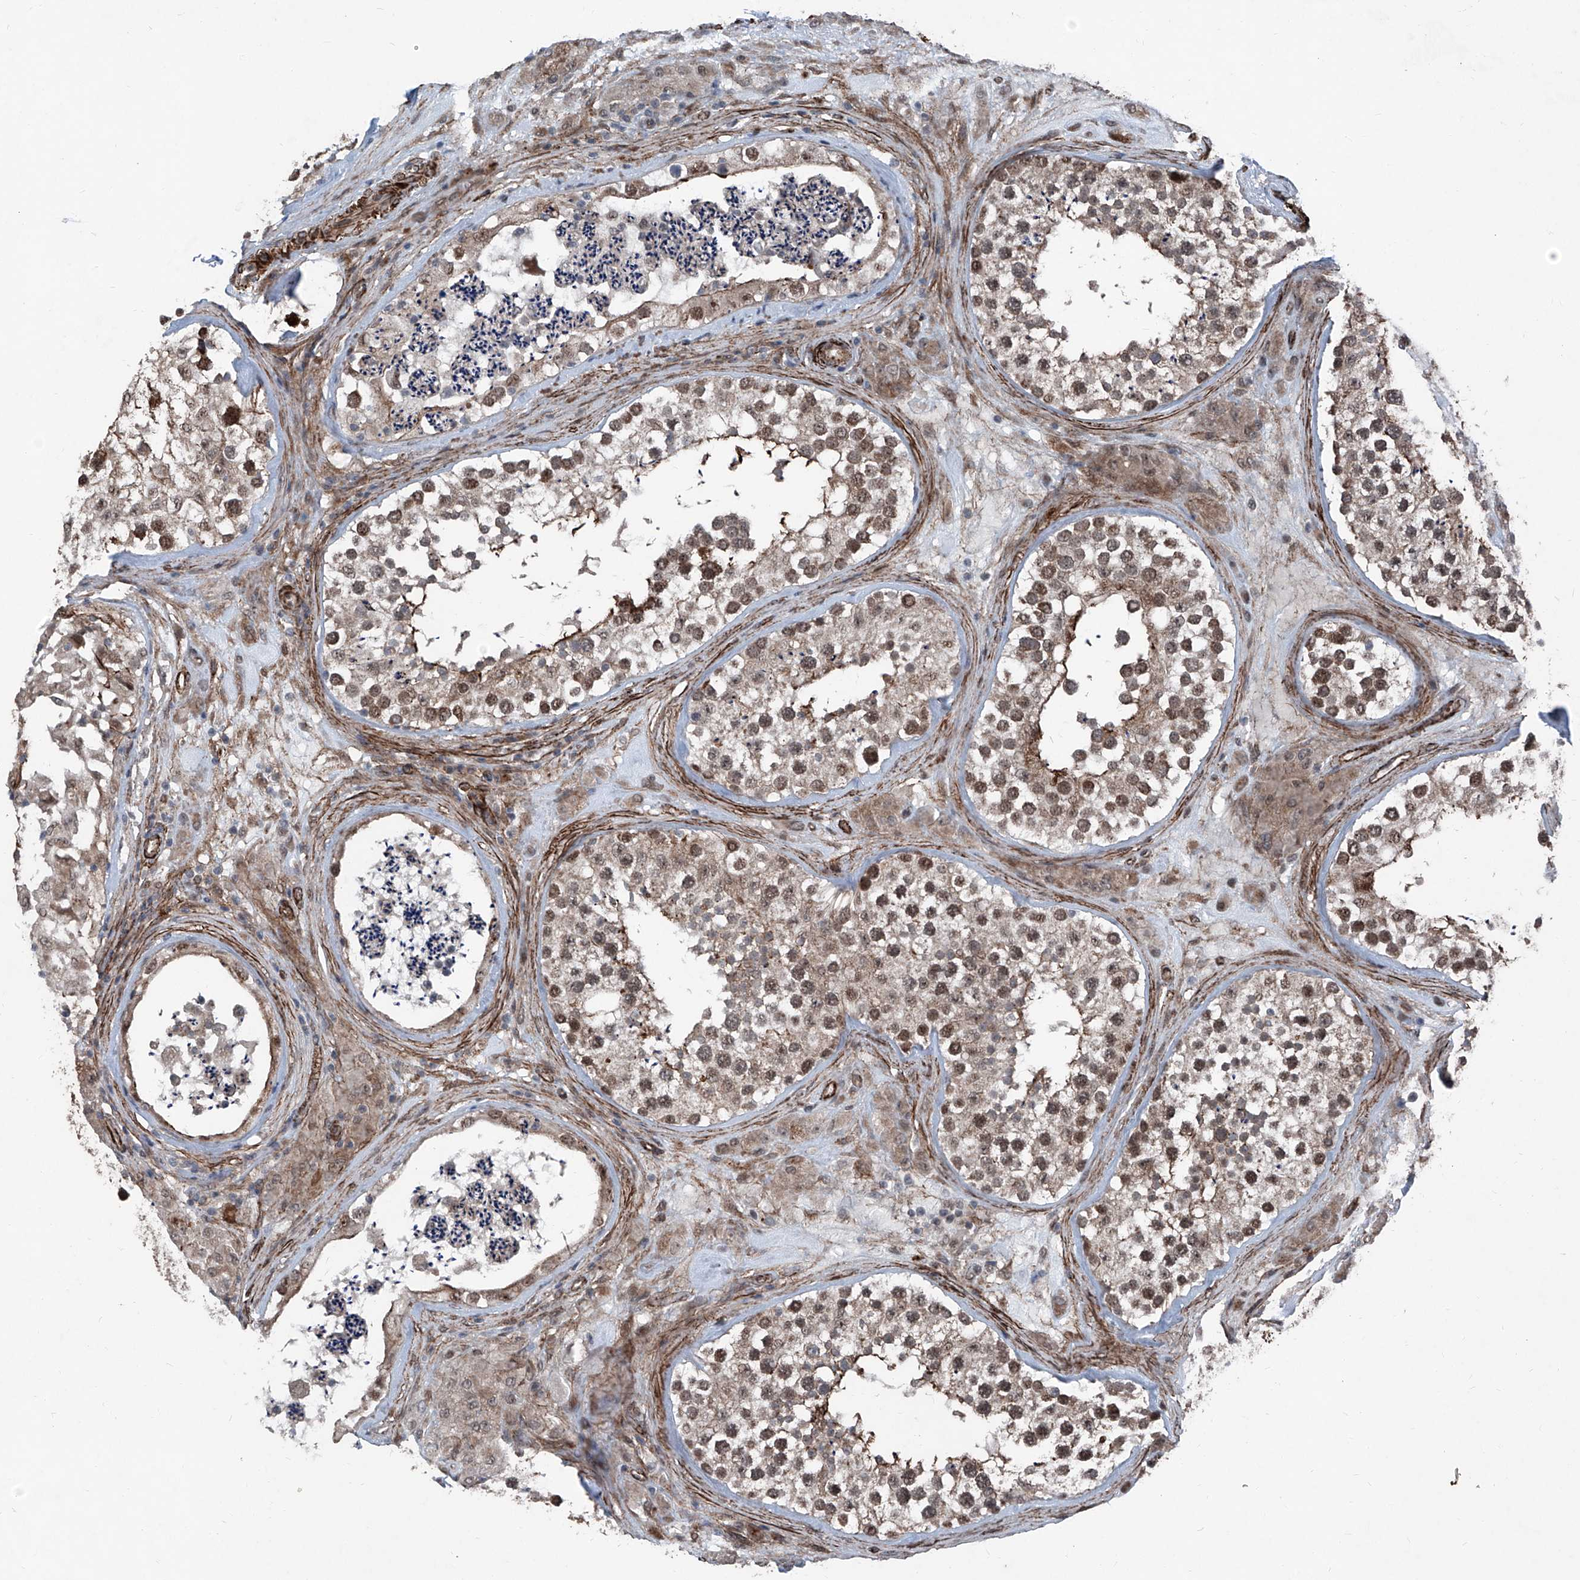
{"staining": {"intensity": "moderate", "quantity": ">75%", "location": "cytoplasmic/membranous,nuclear"}, "tissue": "testis", "cell_type": "Cells in seminiferous ducts", "image_type": "normal", "snomed": [{"axis": "morphology", "description": "Normal tissue, NOS"}, {"axis": "topography", "description": "Testis"}], "caption": "An IHC histopathology image of benign tissue is shown. Protein staining in brown shows moderate cytoplasmic/membranous,nuclear positivity in testis within cells in seminiferous ducts. Using DAB (brown) and hematoxylin (blue) stains, captured at high magnification using brightfield microscopy.", "gene": "COA7", "patient": {"sex": "male", "age": 46}}